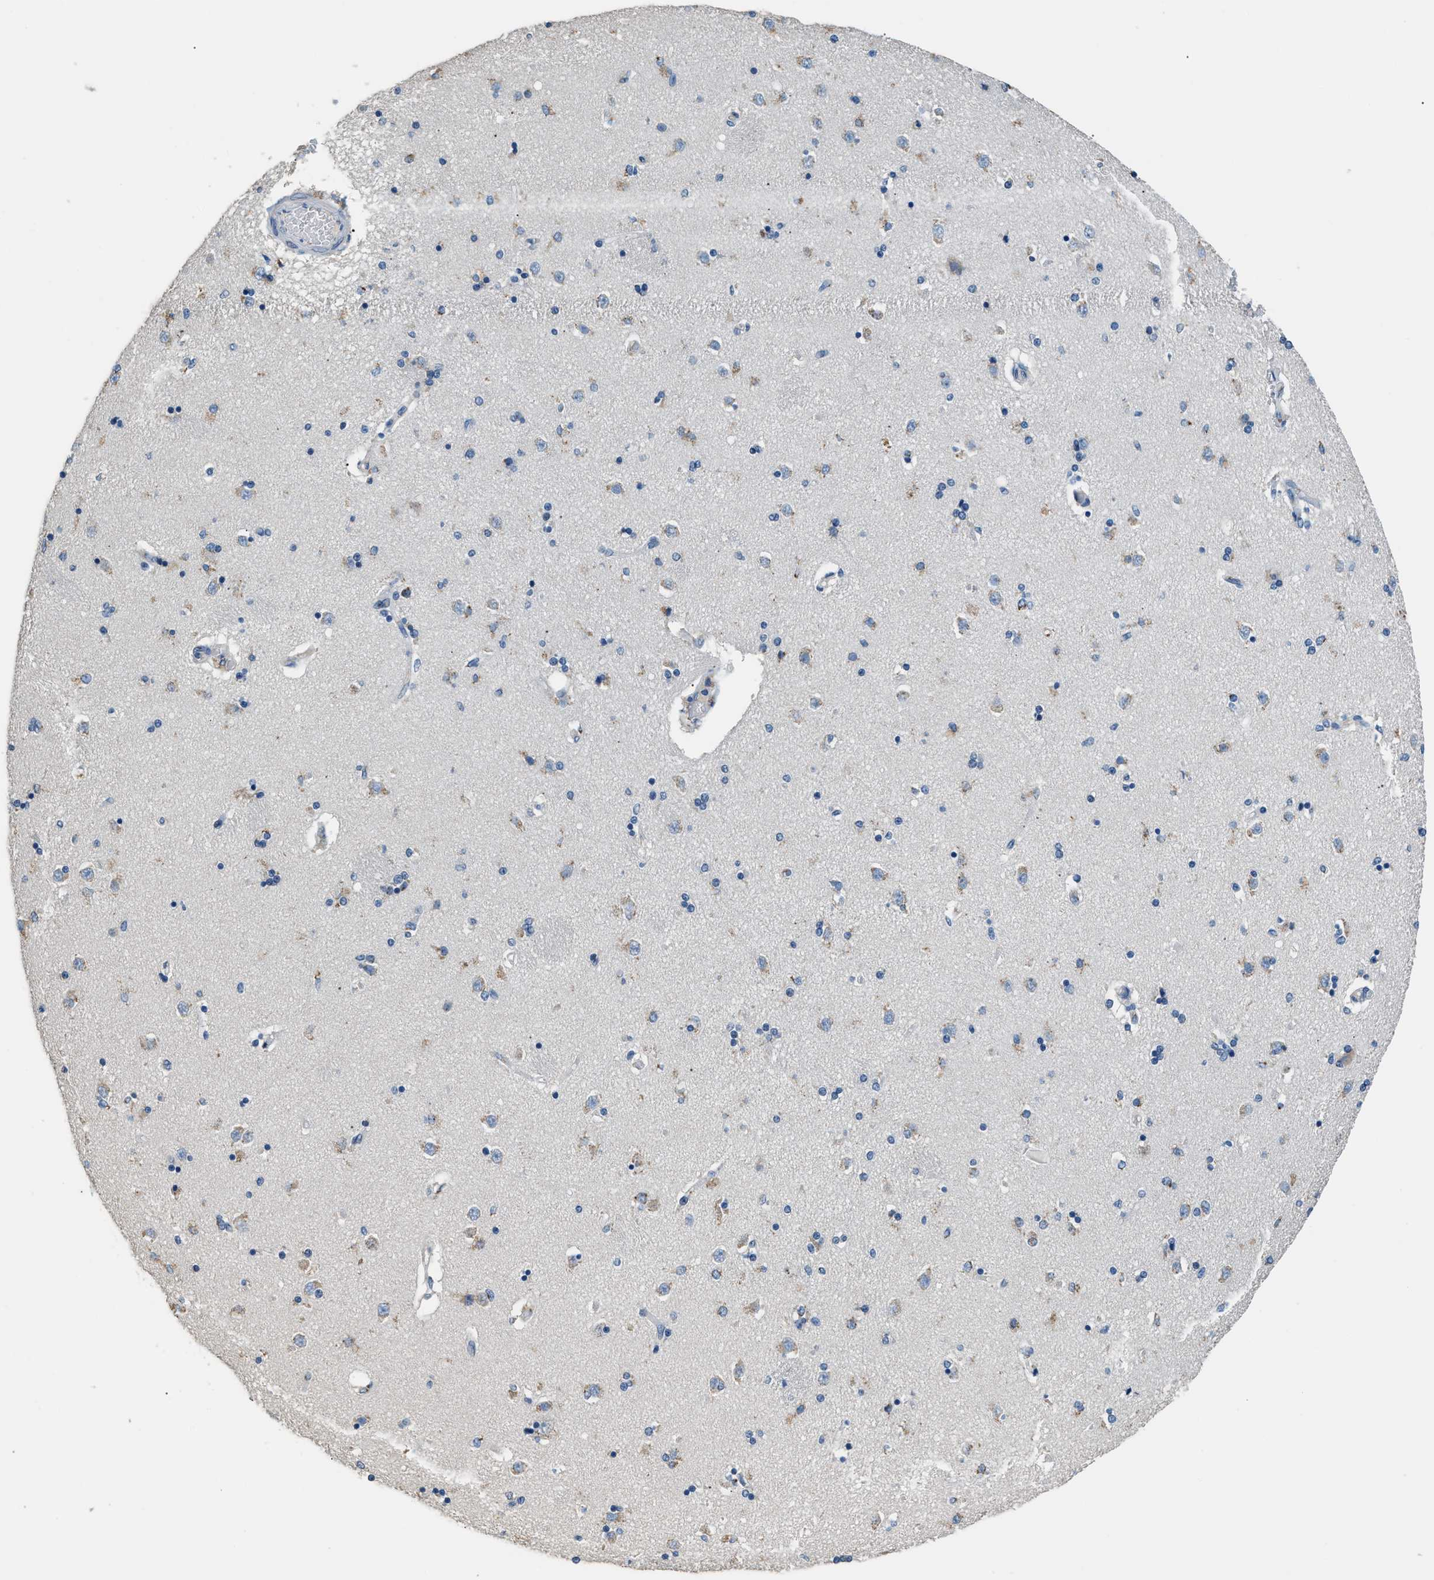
{"staining": {"intensity": "moderate", "quantity": "25%-75%", "location": "cytoplasmic/membranous"}, "tissue": "caudate", "cell_type": "Glial cells", "image_type": "normal", "snomed": [{"axis": "morphology", "description": "Normal tissue, NOS"}, {"axis": "topography", "description": "Lateral ventricle wall"}], "caption": "This photomicrograph displays IHC staining of unremarkable human caudate, with medium moderate cytoplasmic/membranous expression in about 25%-75% of glial cells.", "gene": "GOLM1", "patient": {"sex": "female", "age": 54}}